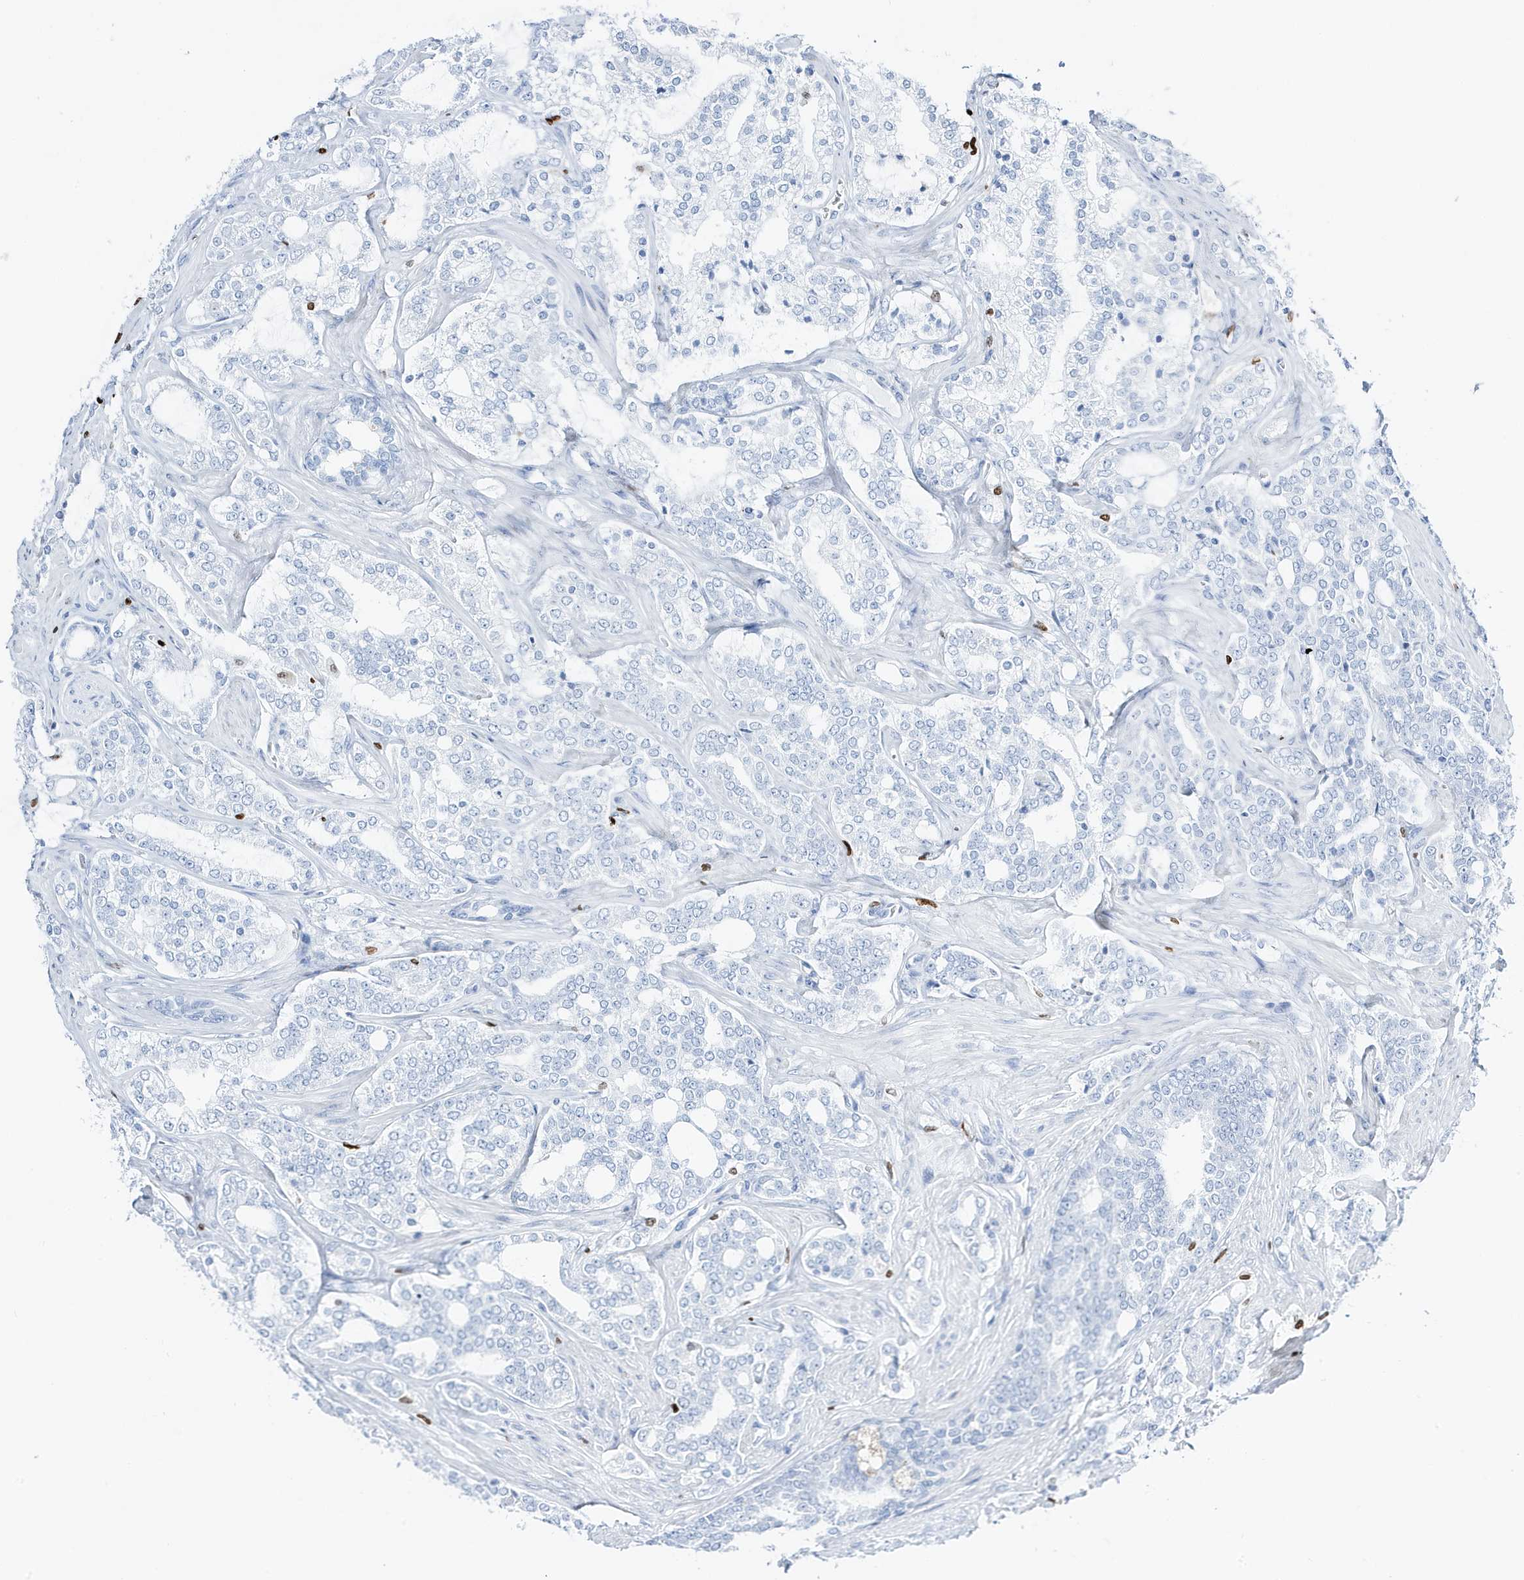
{"staining": {"intensity": "negative", "quantity": "none", "location": "none"}, "tissue": "prostate cancer", "cell_type": "Tumor cells", "image_type": "cancer", "snomed": [{"axis": "morphology", "description": "Adenocarcinoma, High grade"}, {"axis": "topography", "description": "Prostate"}], "caption": "Immunohistochemistry micrograph of neoplastic tissue: human adenocarcinoma (high-grade) (prostate) stained with DAB (3,3'-diaminobenzidine) exhibits no significant protein positivity in tumor cells.", "gene": "MNDA", "patient": {"sex": "male", "age": 64}}